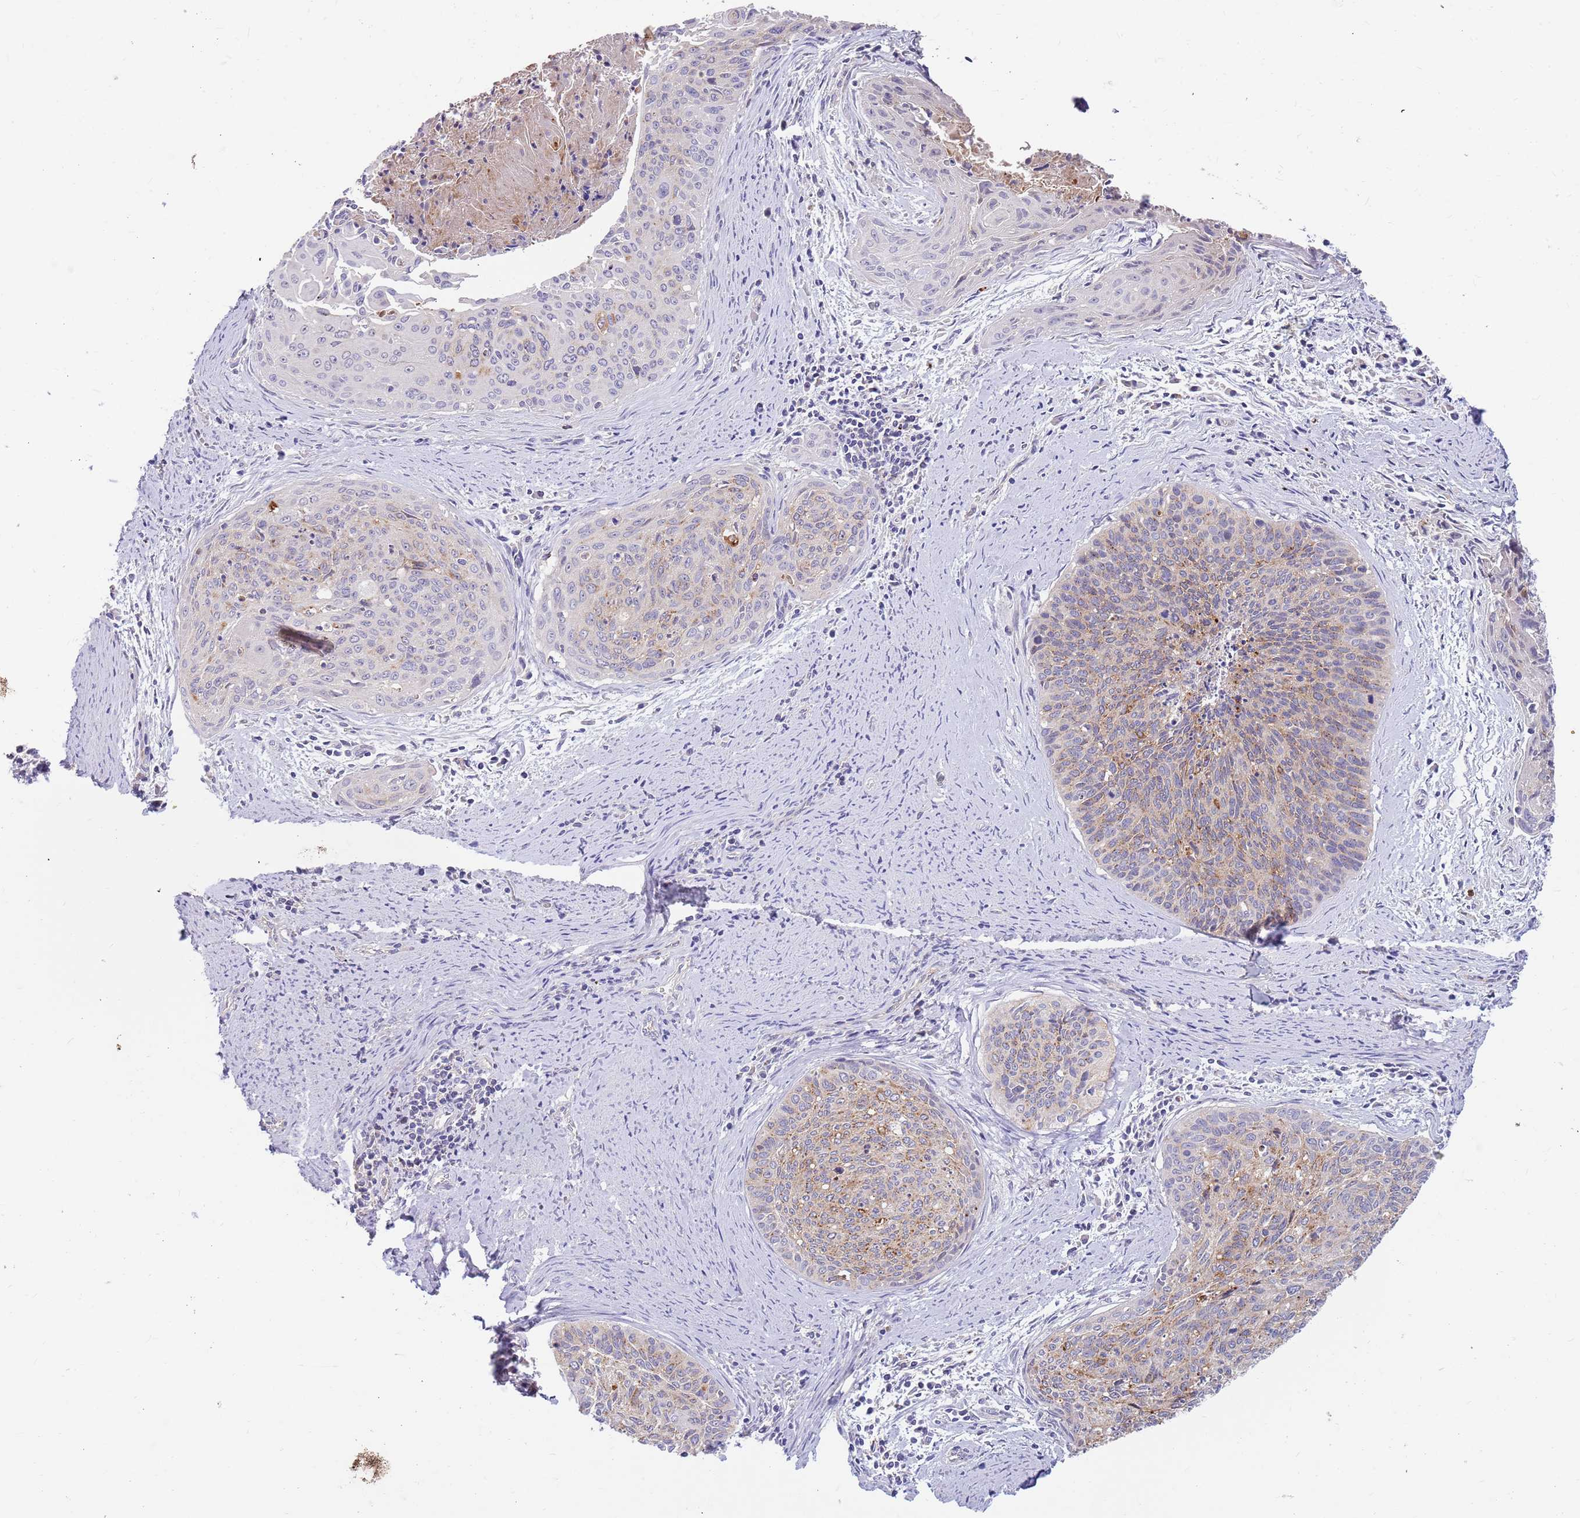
{"staining": {"intensity": "moderate", "quantity": "<25%", "location": "cytoplasmic/membranous"}, "tissue": "cervical cancer", "cell_type": "Tumor cells", "image_type": "cancer", "snomed": [{"axis": "morphology", "description": "Squamous cell carcinoma, NOS"}, {"axis": "topography", "description": "Cervix"}], "caption": "Immunohistochemical staining of cervical squamous cell carcinoma displays low levels of moderate cytoplasmic/membranous positivity in approximately <25% of tumor cells.", "gene": "BORCS5", "patient": {"sex": "female", "age": 55}}